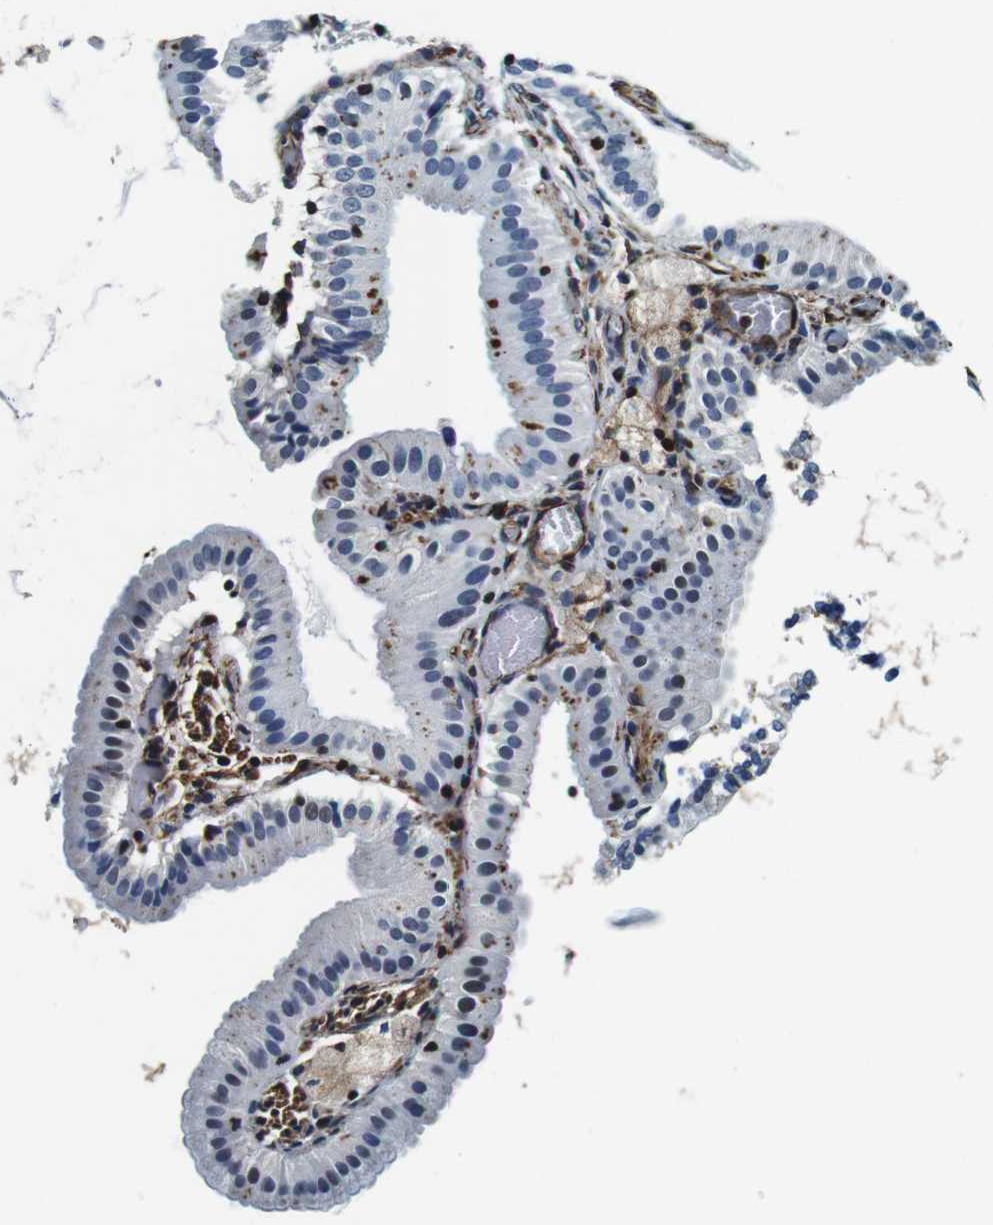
{"staining": {"intensity": "negative", "quantity": "none", "location": "none"}, "tissue": "gallbladder", "cell_type": "Glandular cells", "image_type": "normal", "snomed": [{"axis": "morphology", "description": "Normal tissue, NOS"}, {"axis": "topography", "description": "Gallbladder"}], "caption": "The histopathology image demonstrates no significant expression in glandular cells of gallbladder. (DAB (3,3'-diaminobenzidine) IHC, high magnification).", "gene": "GJE1", "patient": {"sex": "male", "age": 54}}